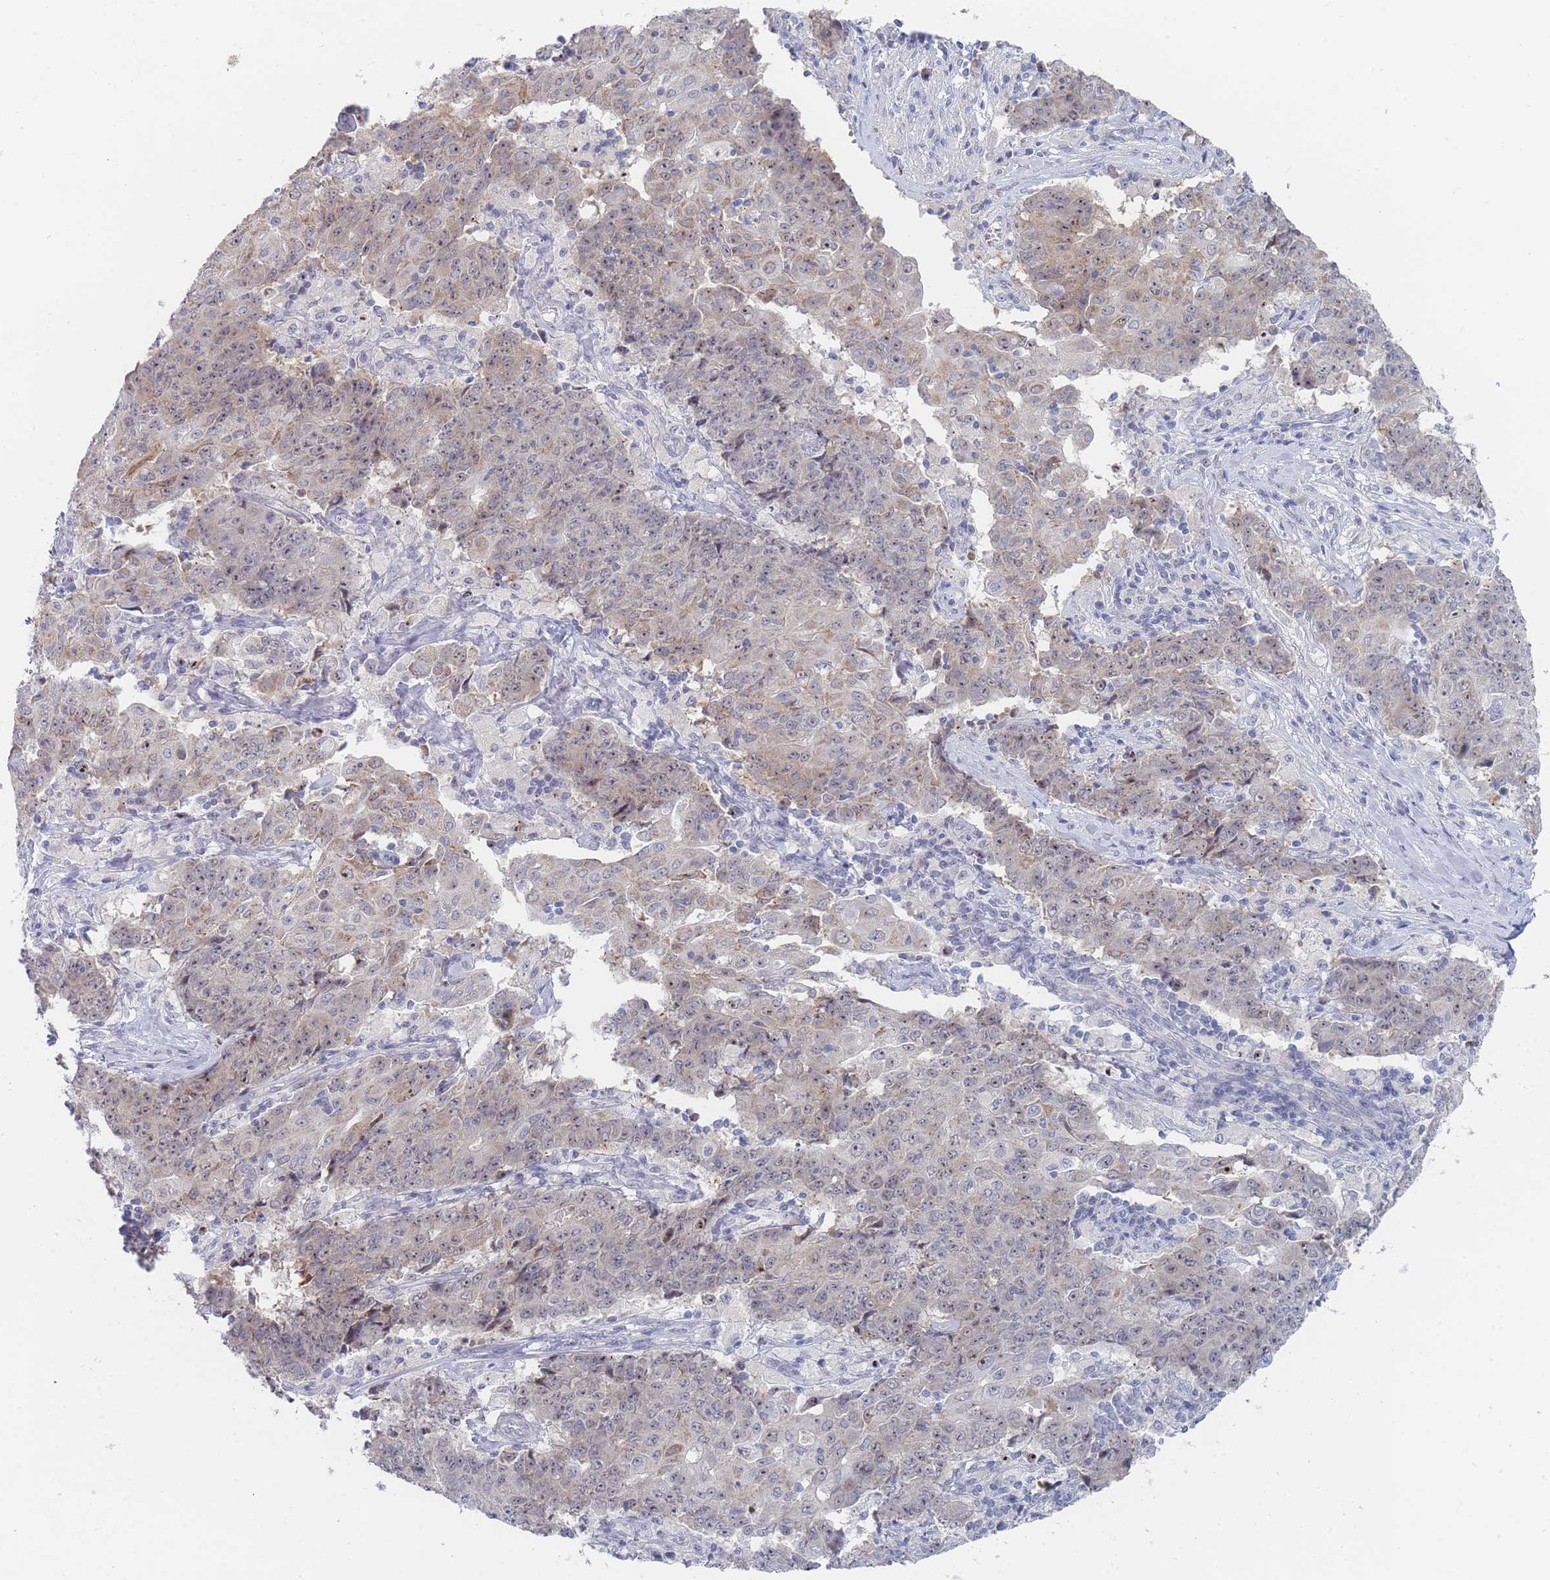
{"staining": {"intensity": "weak", "quantity": "<25%", "location": "cytoplasmic/membranous,nuclear"}, "tissue": "ovarian cancer", "cell_type": "Tumor cells", "image_type": "cancer", "snomed": [{"axis": "morphology", "description": "Carcinoma, endometroid"}, {"axis": "topography", "description": "Ovary"}], "caption": "The immunohistochemistry image has no significant expression in tumor cells of endometroid carcinoma (ovarian) tissue. (DAB (3,3'-diaminobenzidine) immunohistochemistry visualized using brightfield microscopy, high magnification).", "gene": "RNF8", "patient": {"sex": "female", "age": 42}}